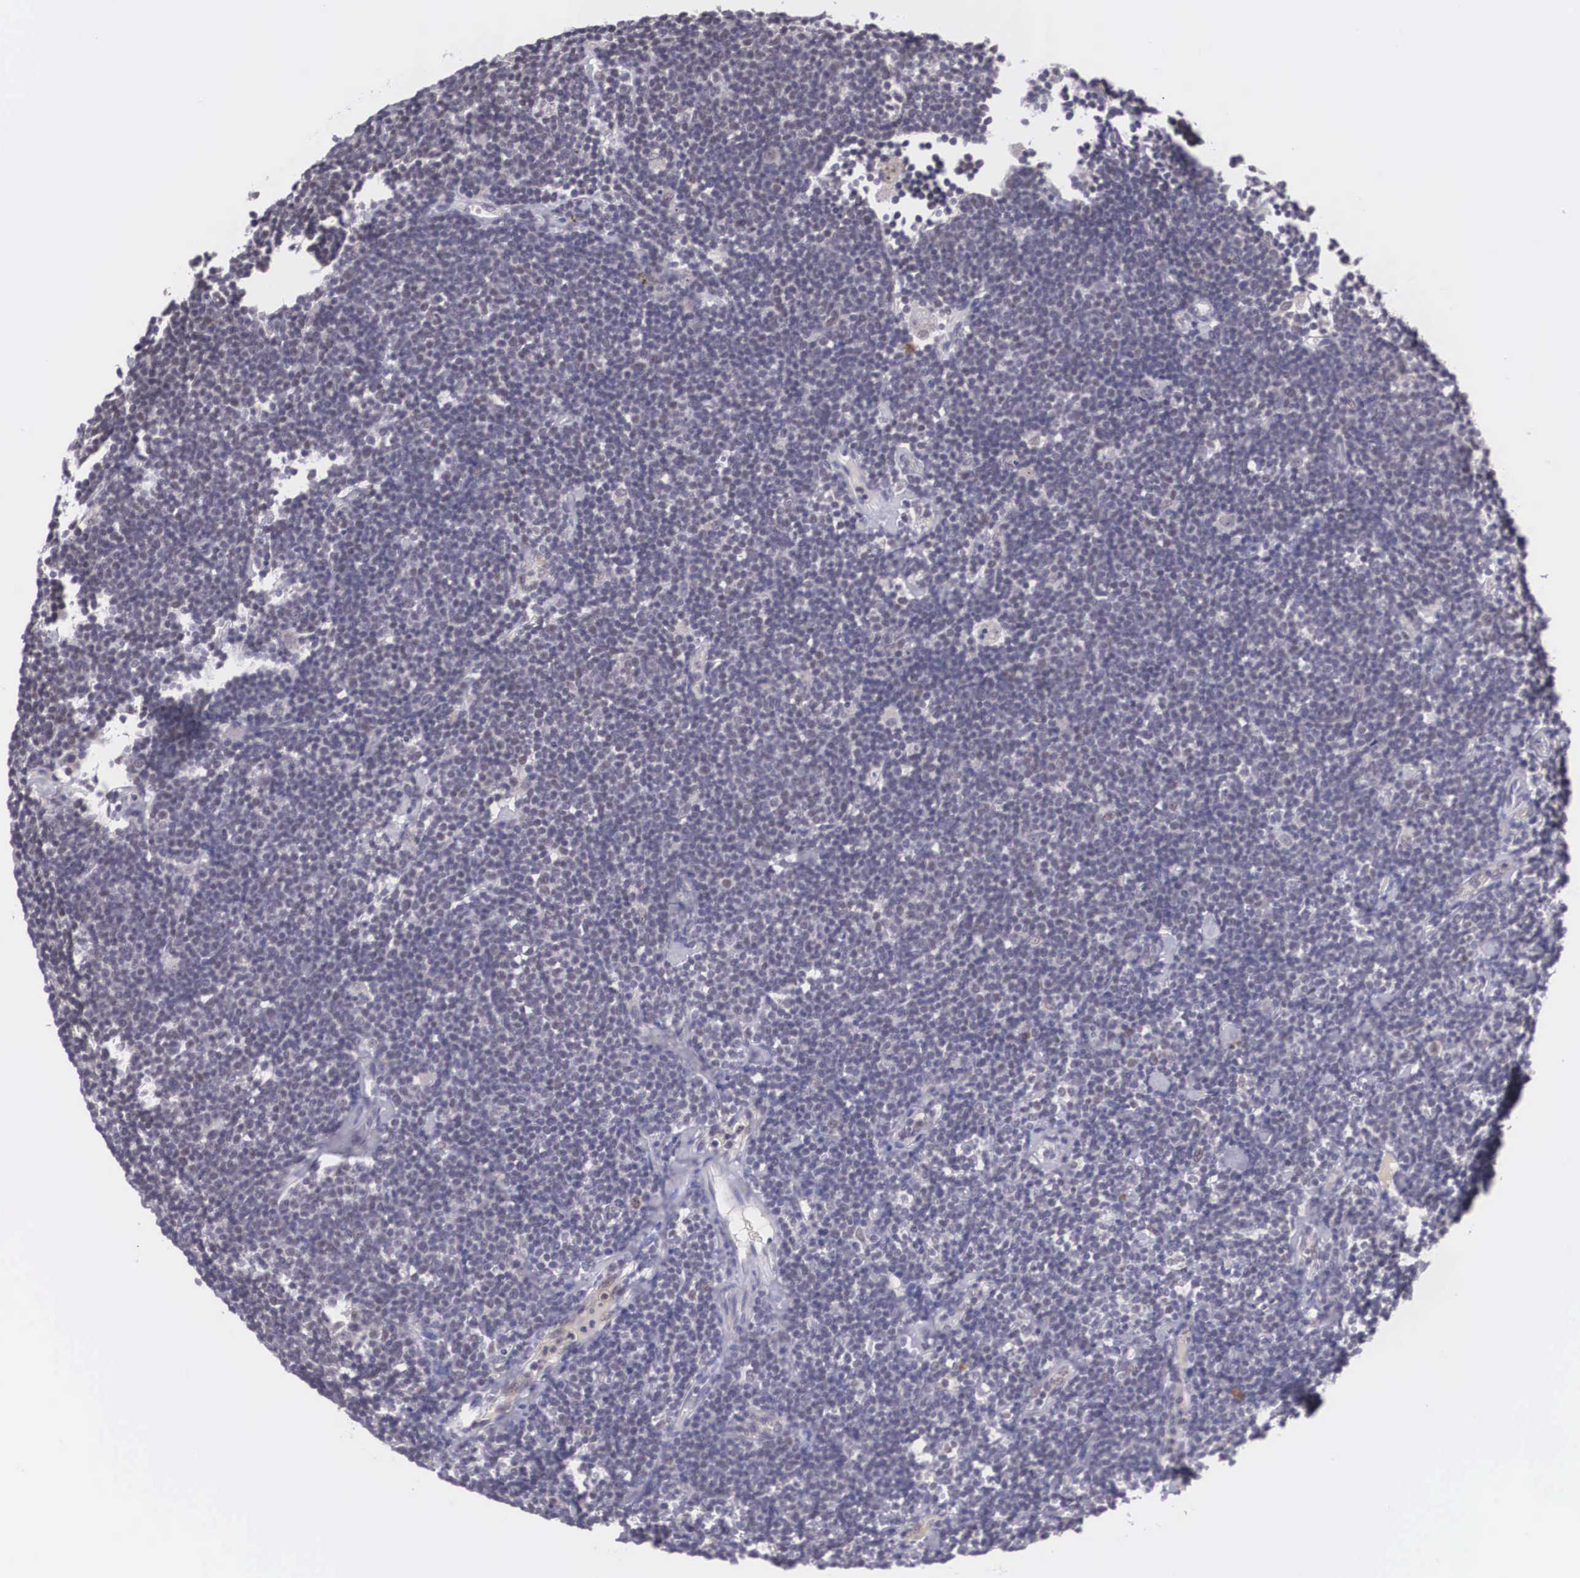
{"staining": {"intensity": "weak", "quantity": "25%-75%", "location": "cytoplasmic/membranous,nuclear"}, "tissue": "lymphoma", "cell_type": "Tumor cells", "image_type": "cancer", "snomed": [{"axis": "morphology", "description": "Malignant lymphoma, non-Hodgkin's type, Low grade"}, {"axis": "topography", "description": "Lymph node"}], "caption": "Protein staining by immunohistochemistry demonstrates weak cytoplasmic/membranous and nuclear positivity in approximately 25%-75% of tumor cells in low-grade malignant lymphoma, non-Hodgkin's type.", "gene": "NINL", "patient": {"sex": "male", "age": 65}}